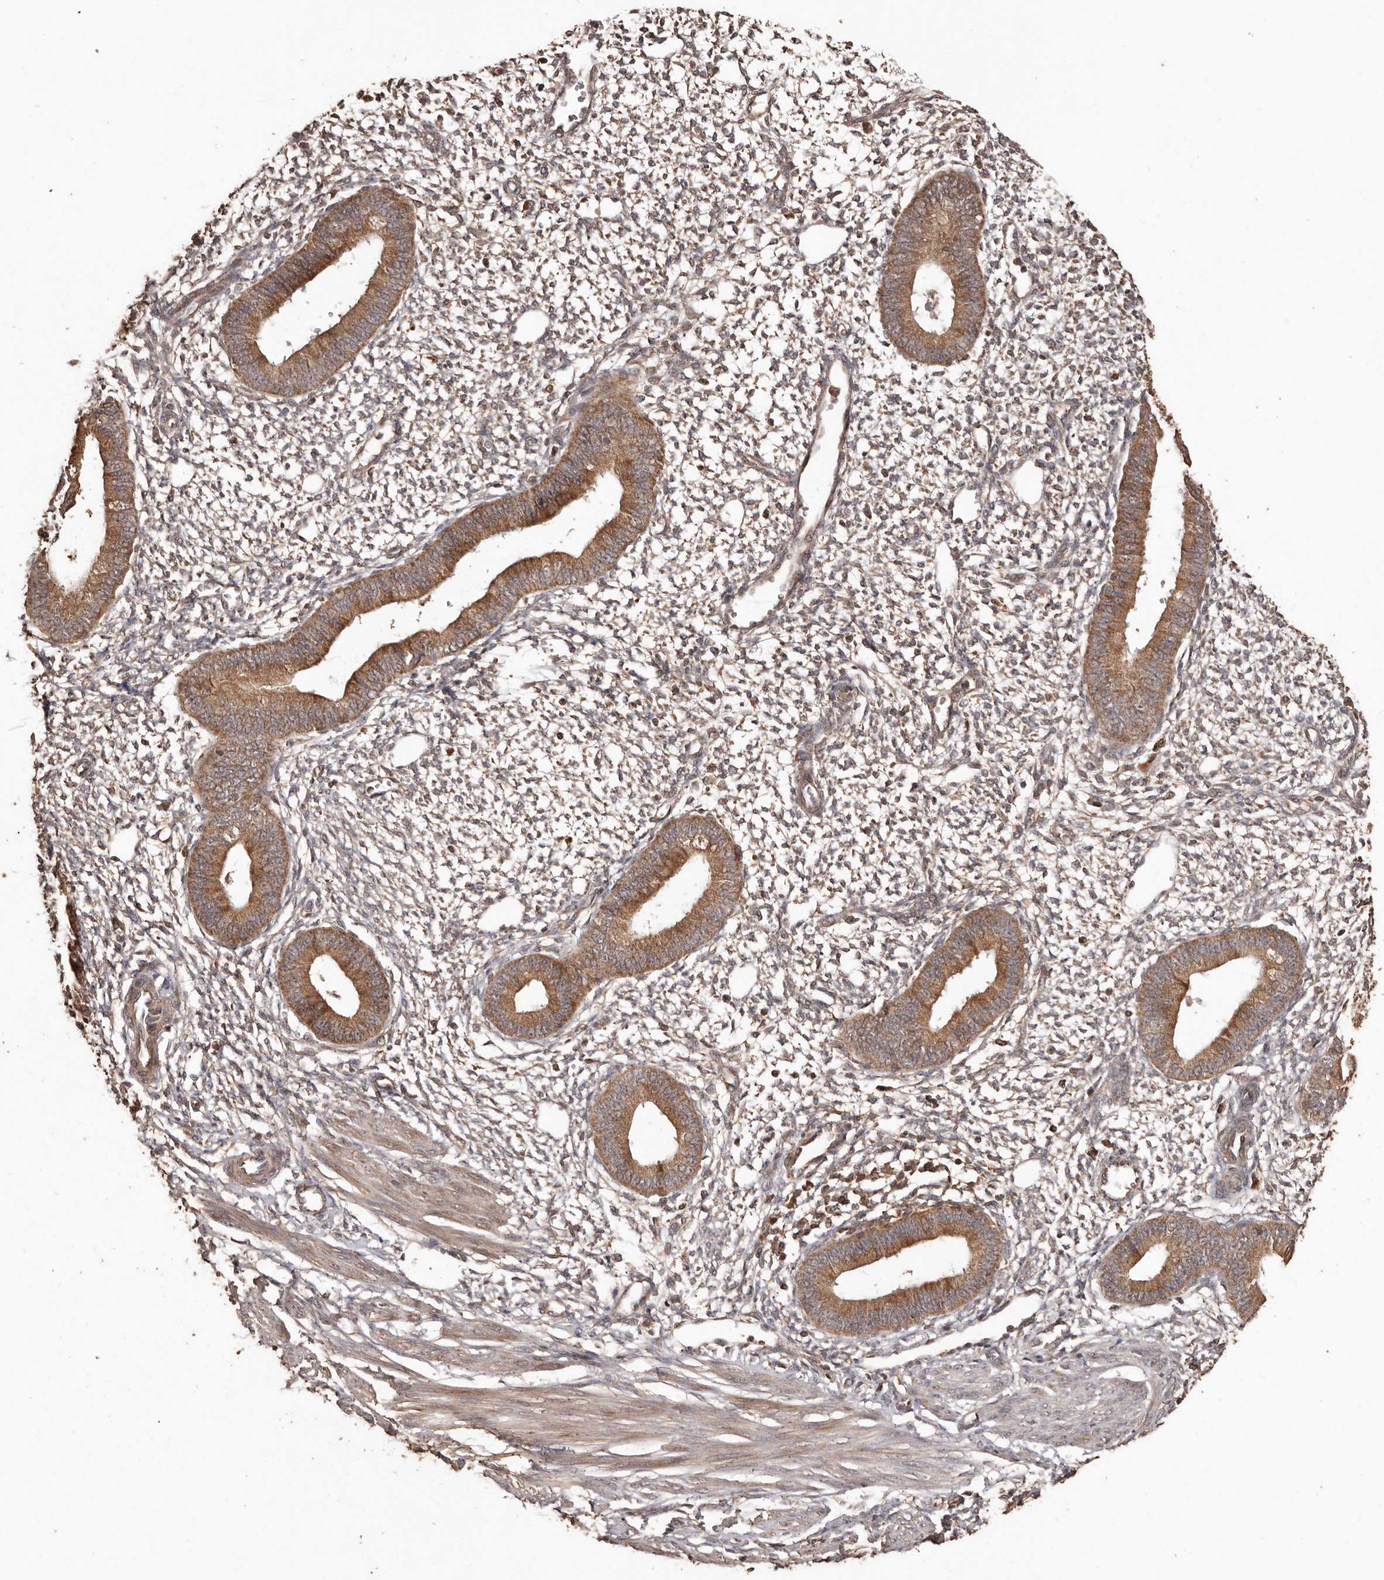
{"staining": {"intensity": "weak", "quantity": ">75%", "location": "cytoplasmic/membranous"}, "tissue": "endometrium", "cell_type": "Cells in endometrial stroma", "image_type": "normal", "snomed": [{"axis": "morphology", "description": "Normal tissue, NOS"}, {"axis": "topography", "description": "Endometrium"}], "caption": "Immunohistochemistry (DAB) staining of benign human endometrium shows weak cytoplasmic/membranous protein positivity in approximately >75% of cells in endometrial stroma. Using DAB (3,3'-diaminobenzidine) (brown) and hematoxylin (blue) stains, captured at high magnification using brightfield microscopy.", "gene": "RWDD1", "patient": {"sex": "female", "age": 46}}